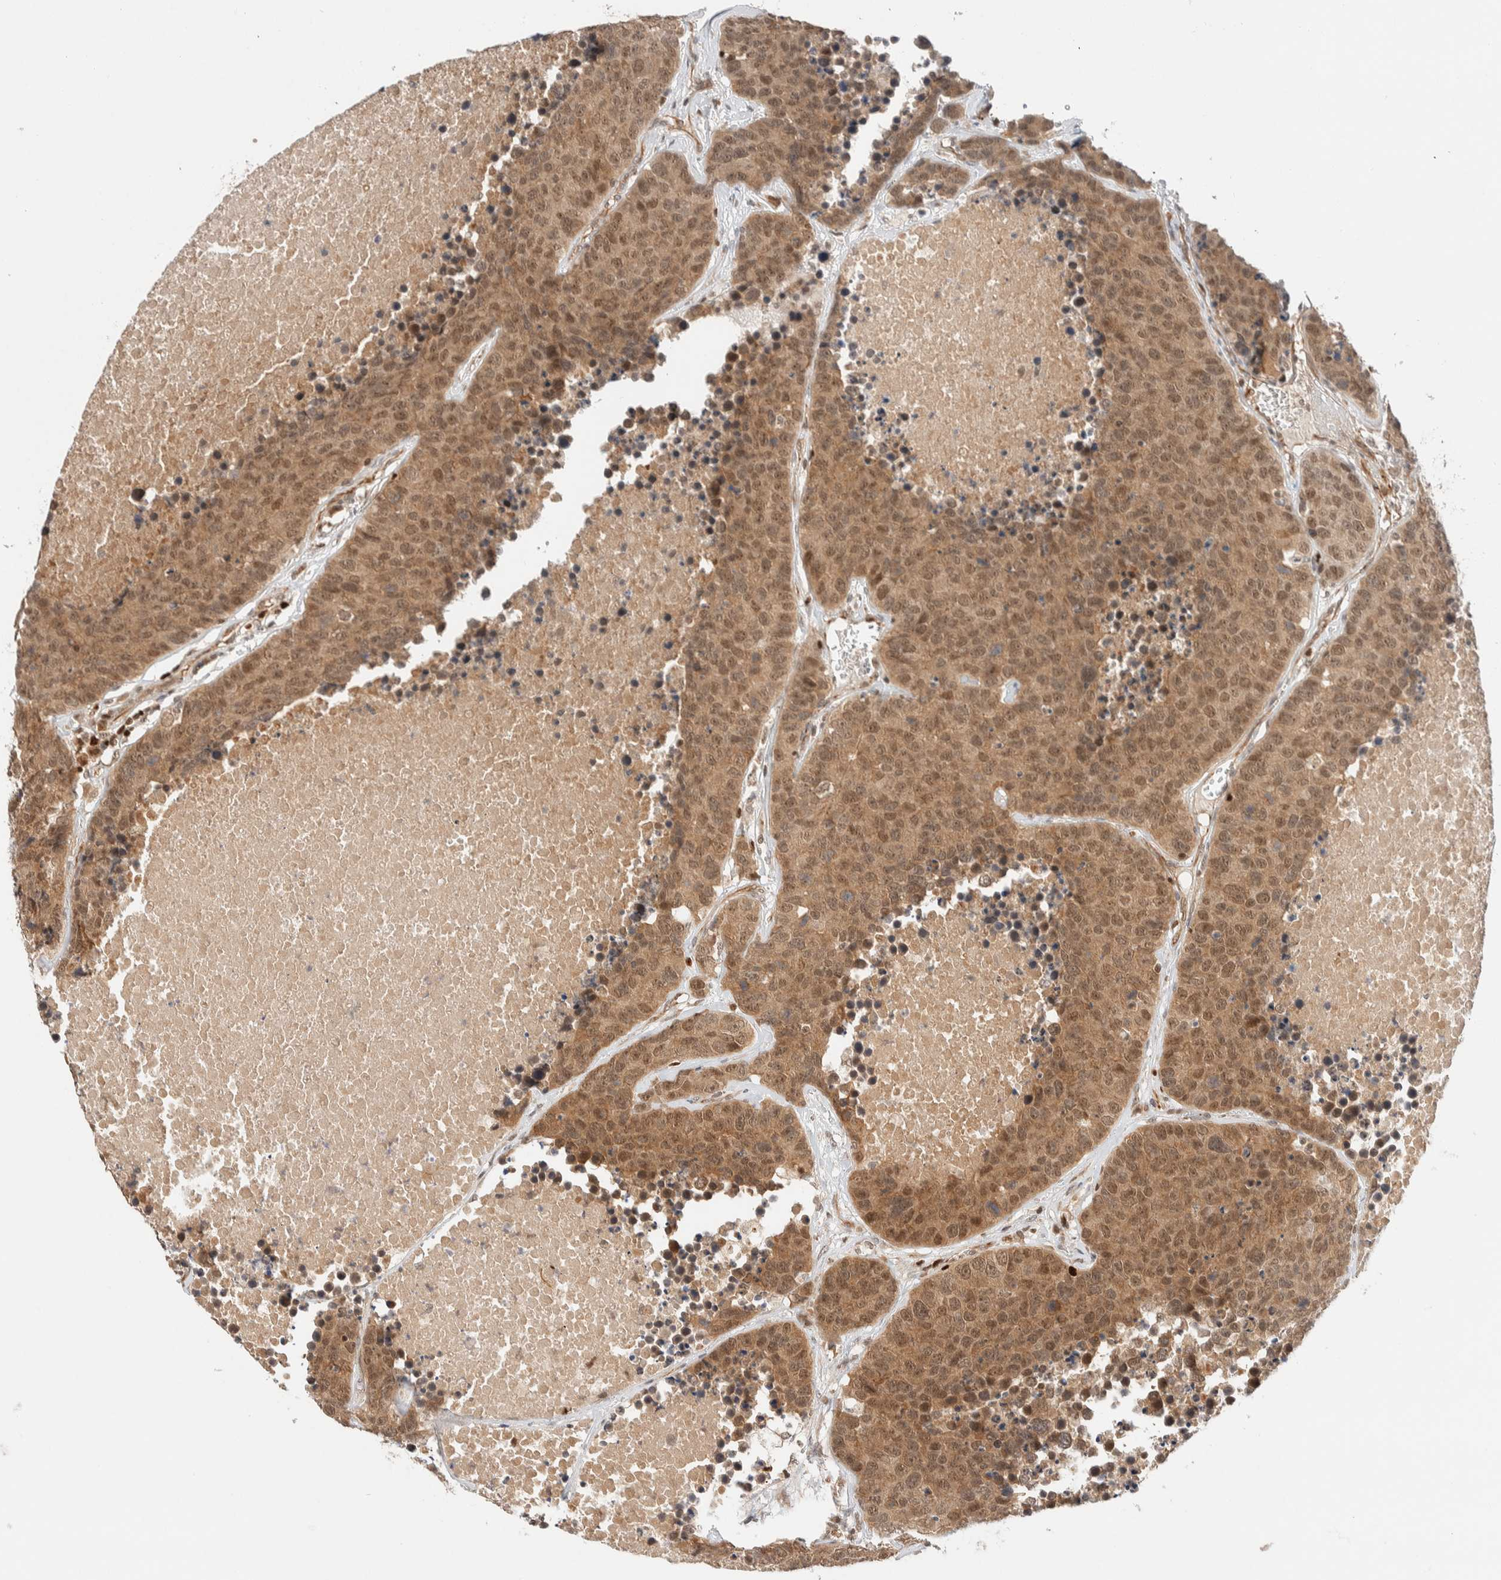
{"staining": {"intensity": "moderate", "quantity": ">75%", "location": "cytoplasmic/membranous,nuclear"}, "tissue": "carcinoid", "cell_type": "Tumor cells", "image_type": "cancer", "snomed": [{"axis": "morphology", "description": "Carcinoid, malignant, NOS"}, {"axis": "topography", "description": "Lung"}], "caption": "Carcinoid (malignant) stained with immunohistochemistry (IHC) displays moderate cytoplasmic/membranous and nuclear positivity in approximately >75% of tumor cells.", "gene": "C8orf76", "patient": {"sex": "male", "age": 60}}